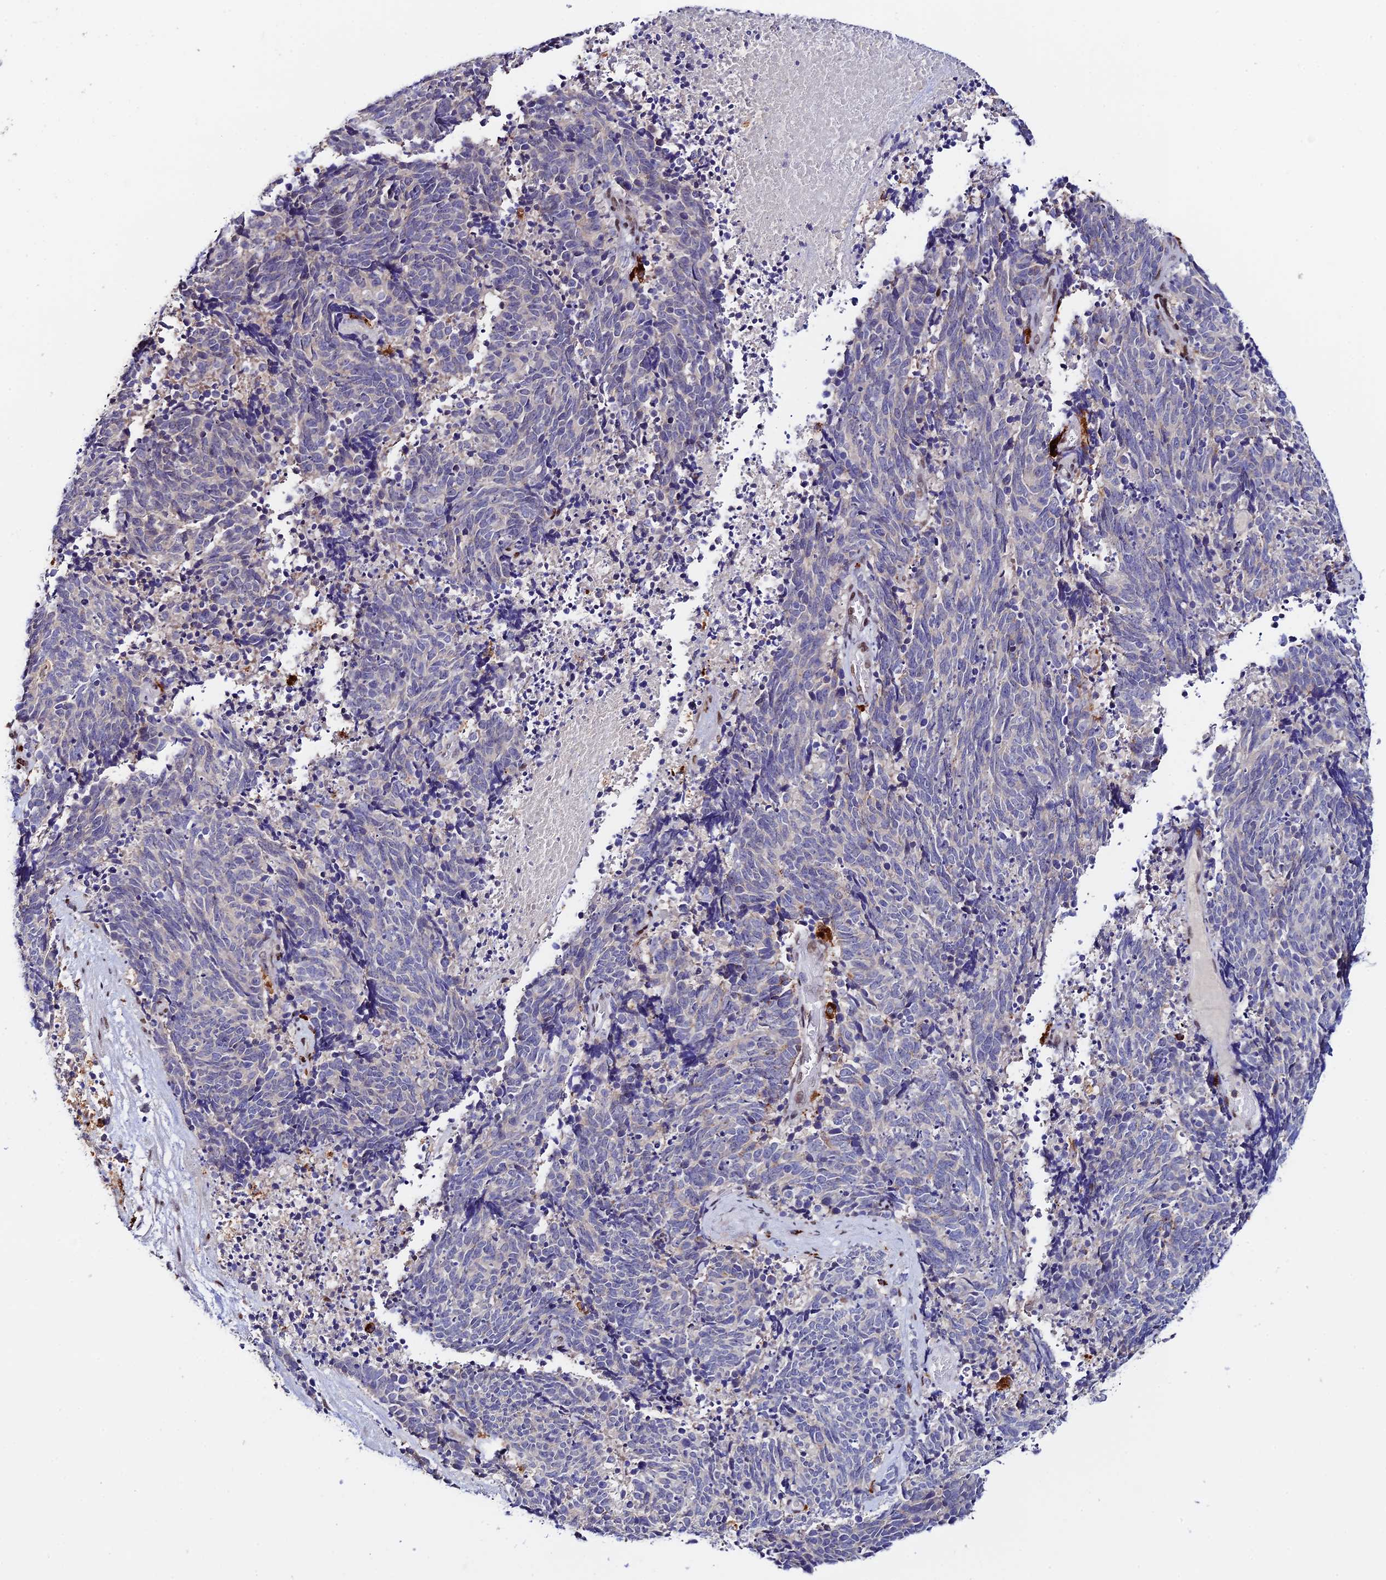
{"staining": {"intensity": "negative", "quantity": "none", "location": "none"}, "tissue": "cervical cancer", "cell_type": "Tumor cells", "image_type": "cancer", "snomed": [{"axis": "morphology", "description": "Squamous cell carcinoma, NOS"}, {"axis": "topography", "description": "Cervix"}], "caption": "High power microscopy image of an immunohistochemistry (IHC) image of cervical cancer (squamous cell carcinoma), revealing no significant staining in tumor cells.", "gene": "HIC1", "patient": {"sex": "female", "age": 29}}